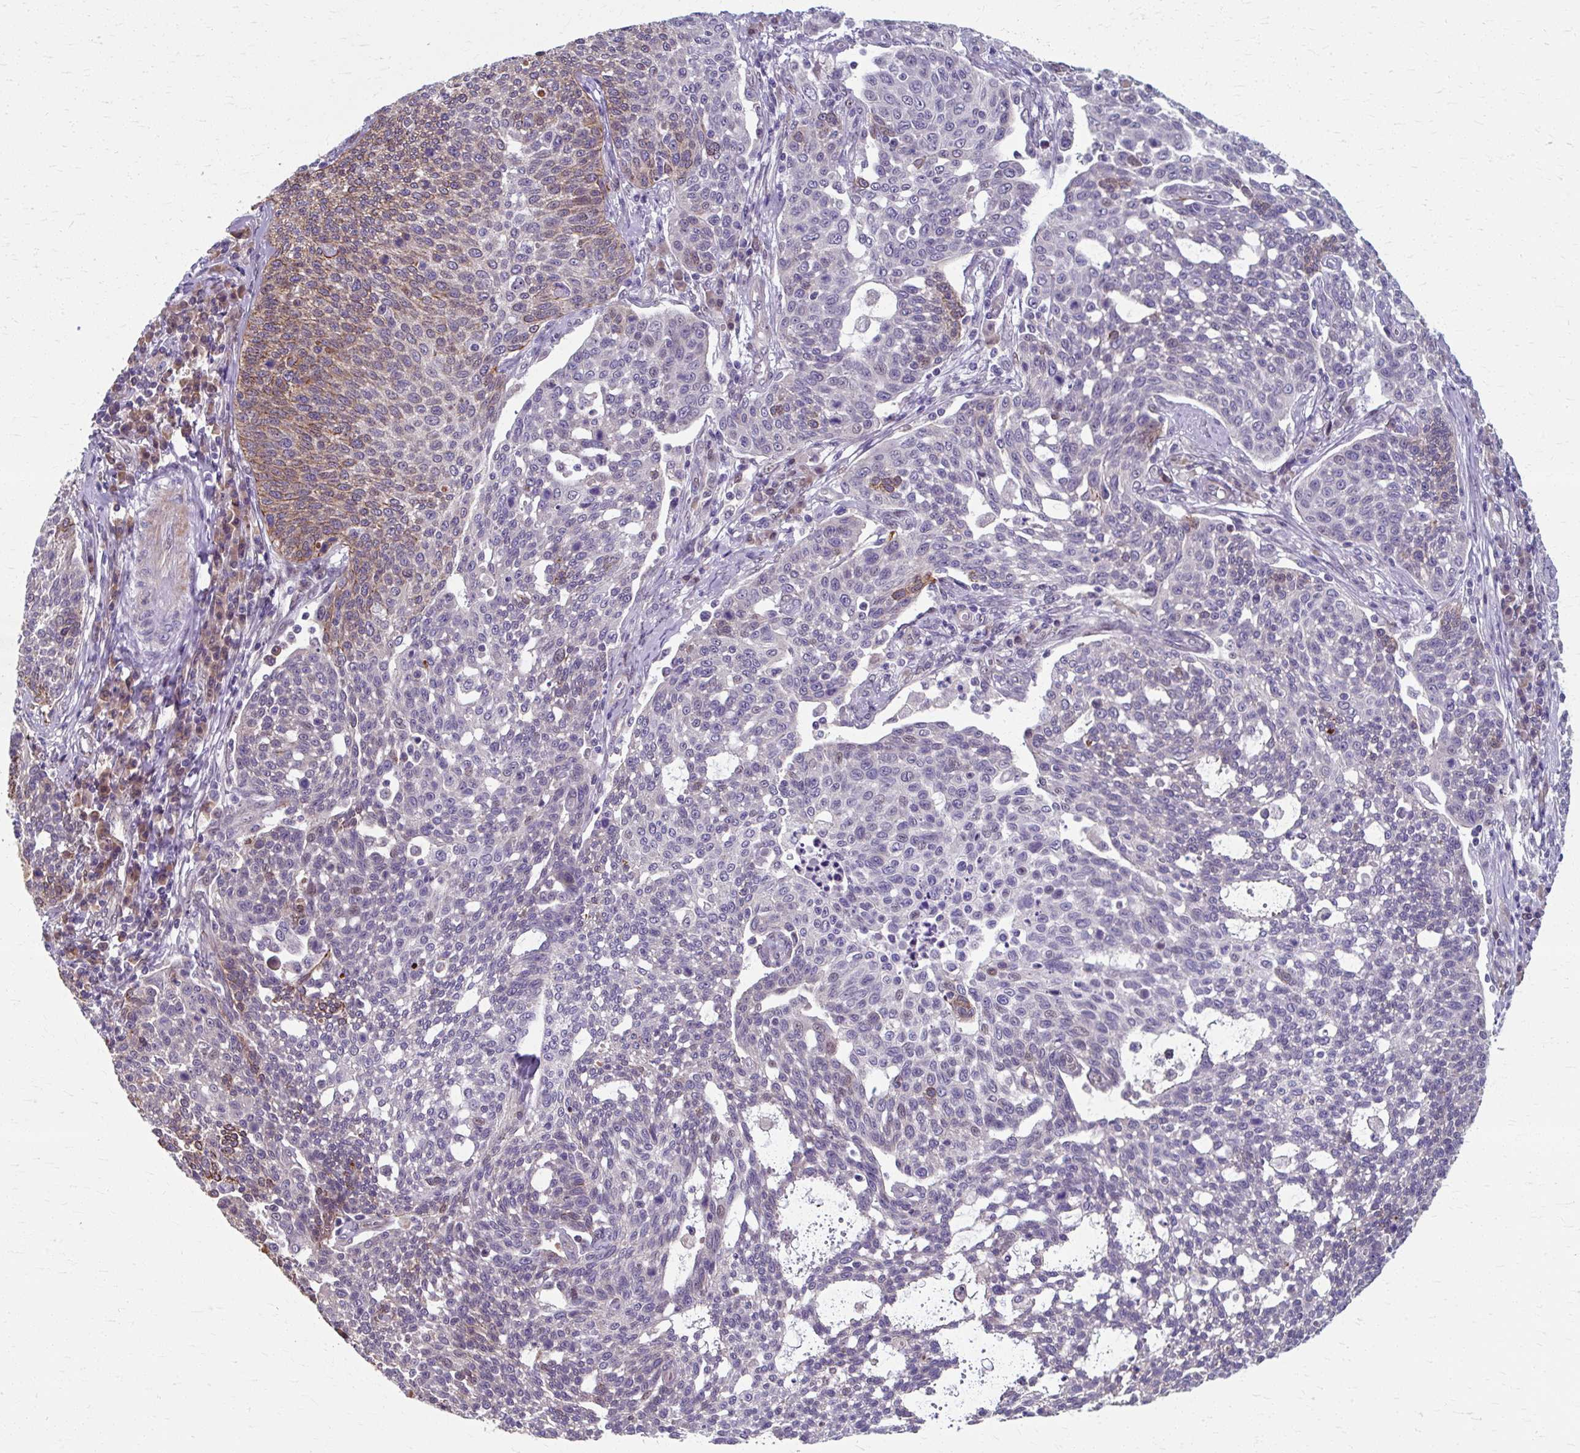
{"staining": {"intensity": "moderate", "quantity": "<25%", "location": "cytoplasmic/membranous"}, "tissue": "cervical cancer", "cell_type": "Tumor cells", "image_type": "cancer", "snomed": [{"axis": "morphology", "description": "Squamous cell carcinoma, NOS"}, {"axis": "topography", "description": "Cervix"}], "caption": "Approximately <25% of tumor cells in human cervical cancer demonstrate moderate cytoplasmic/membranous protein expression as visualized by brown immunohistochemical staining.", "gene": "ZNF555", "patient": {"sex": "female", "age": 34}}